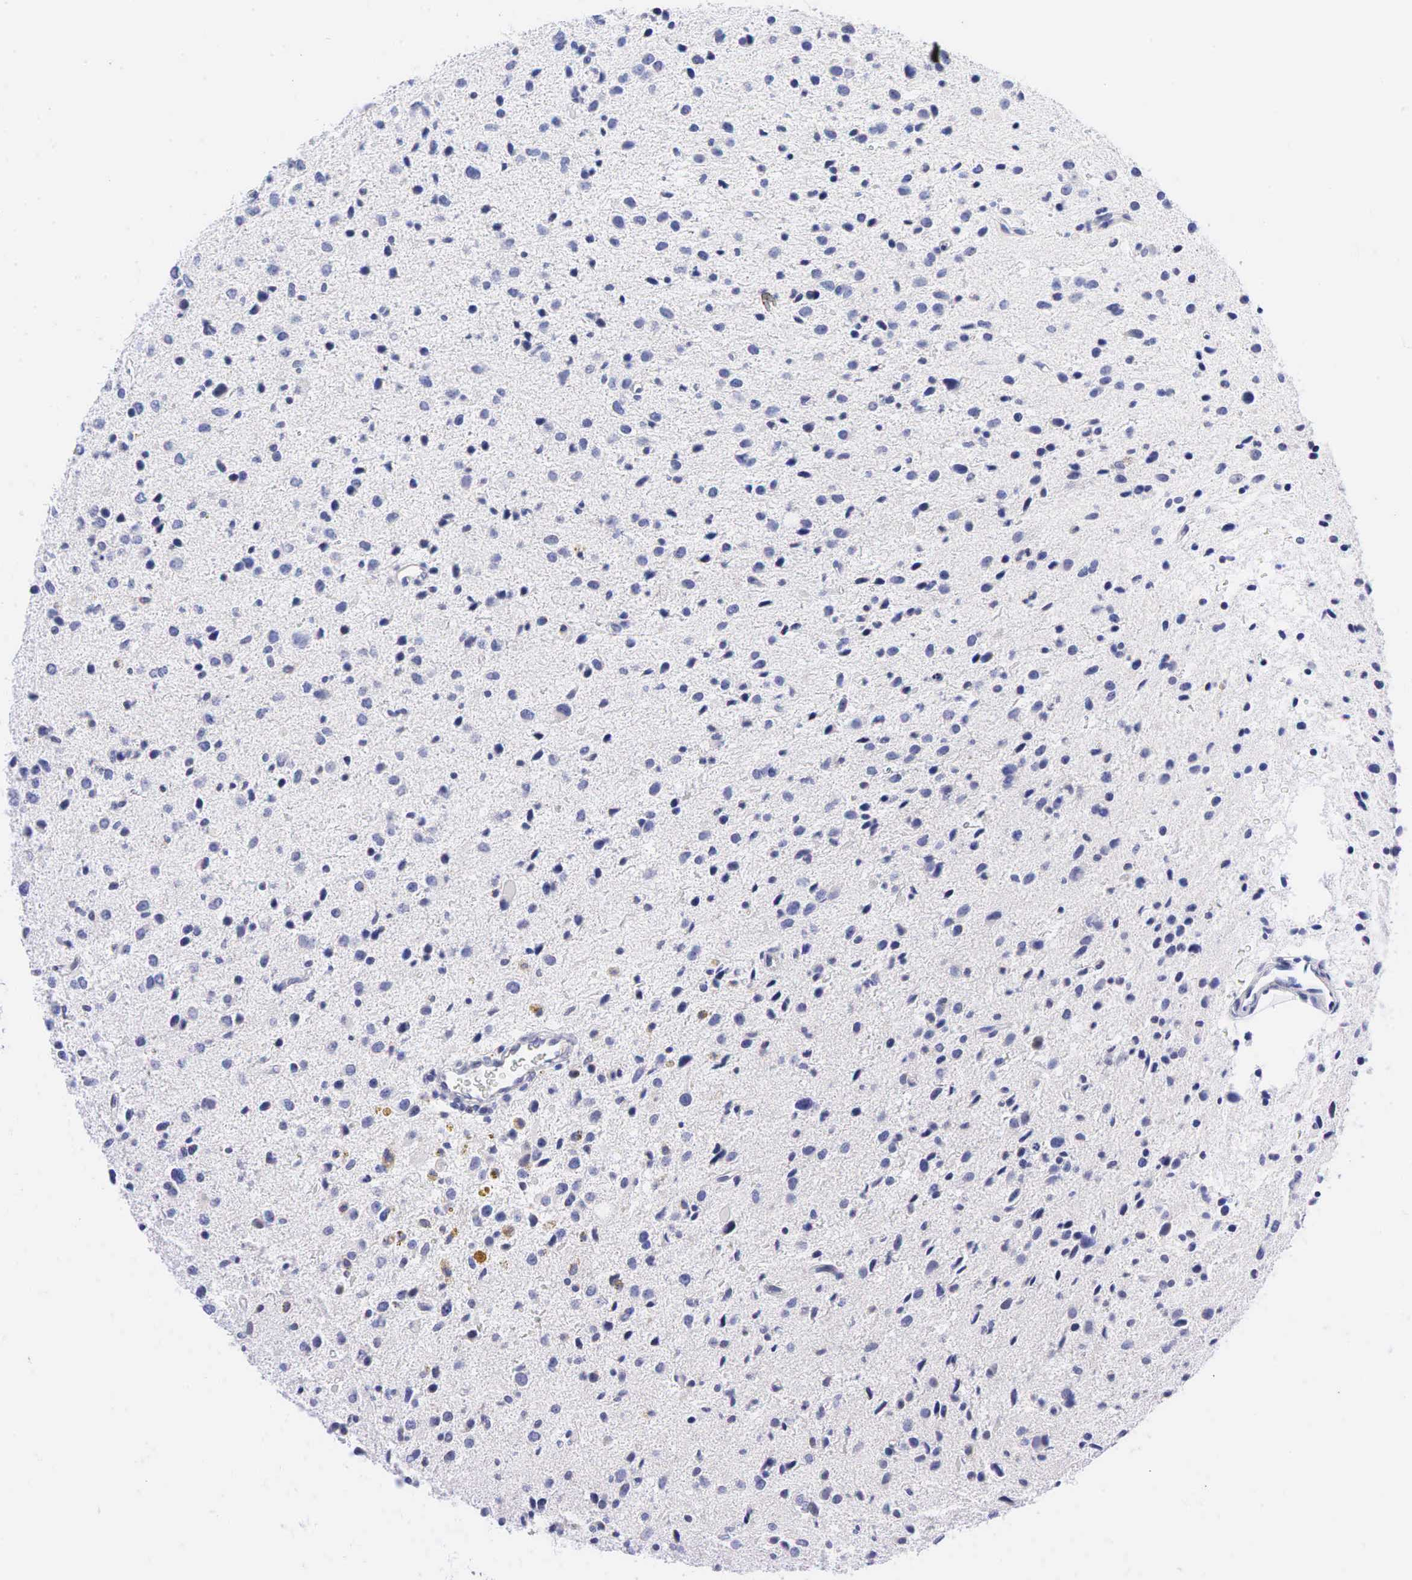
{"staining": {"intensity": "negative", "quantity": "none", "location": "none"}, "tissue": "glioma", "cell_type": "Tumor cells", "image_type": "cancer", "snomed": [{"axis": "morphology", "description": "Glioma, malignant, Low grade"}, {"axis": "topography", "description": "Brain"}], "caption": "A high-resolution image shows immunohistochemistry staining of glioma, which shows no significant positivity in tumor cells.", "gene": "AR", "patient": {"sex": "female", "age": 46}}